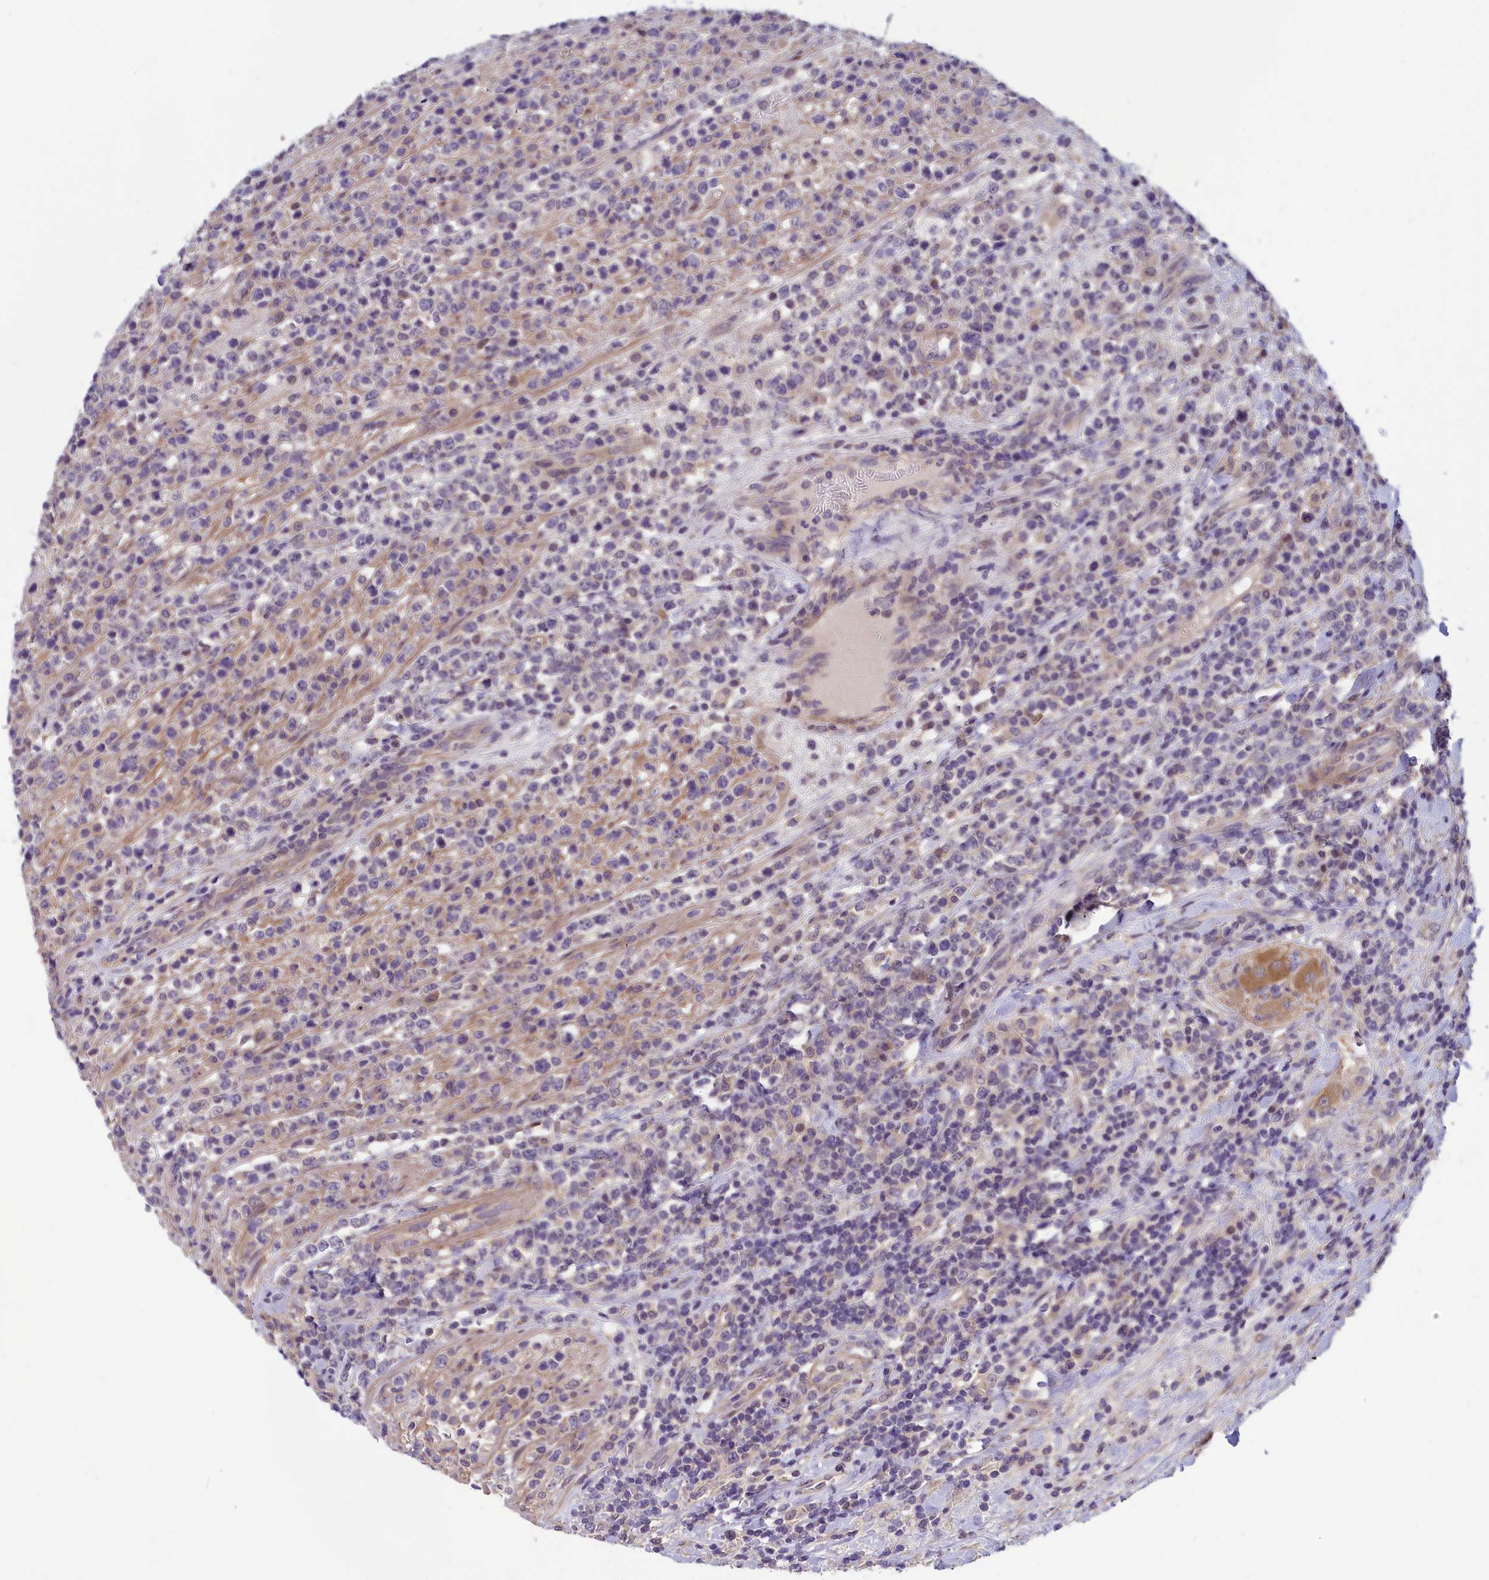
{"staining": {"intensity": "negative", "quantity": "none", "location": "none"}, "tissue": "lymphoma", "cell_type": "Tumor cells", "image_type": "cancer", "snomed": [{"axis": "morphology", "description": "Malignant lymphoma, non-Hodgkin's type, High grade"}, {"axis": "topography", "description": "Colon"}], "caption": "There is no significant staining in tumor cells of high-grade malignant lymphoma, non-Hodgkin's type.", "gene": "HECA", "patient": {"sex": "female", "age": 53}}